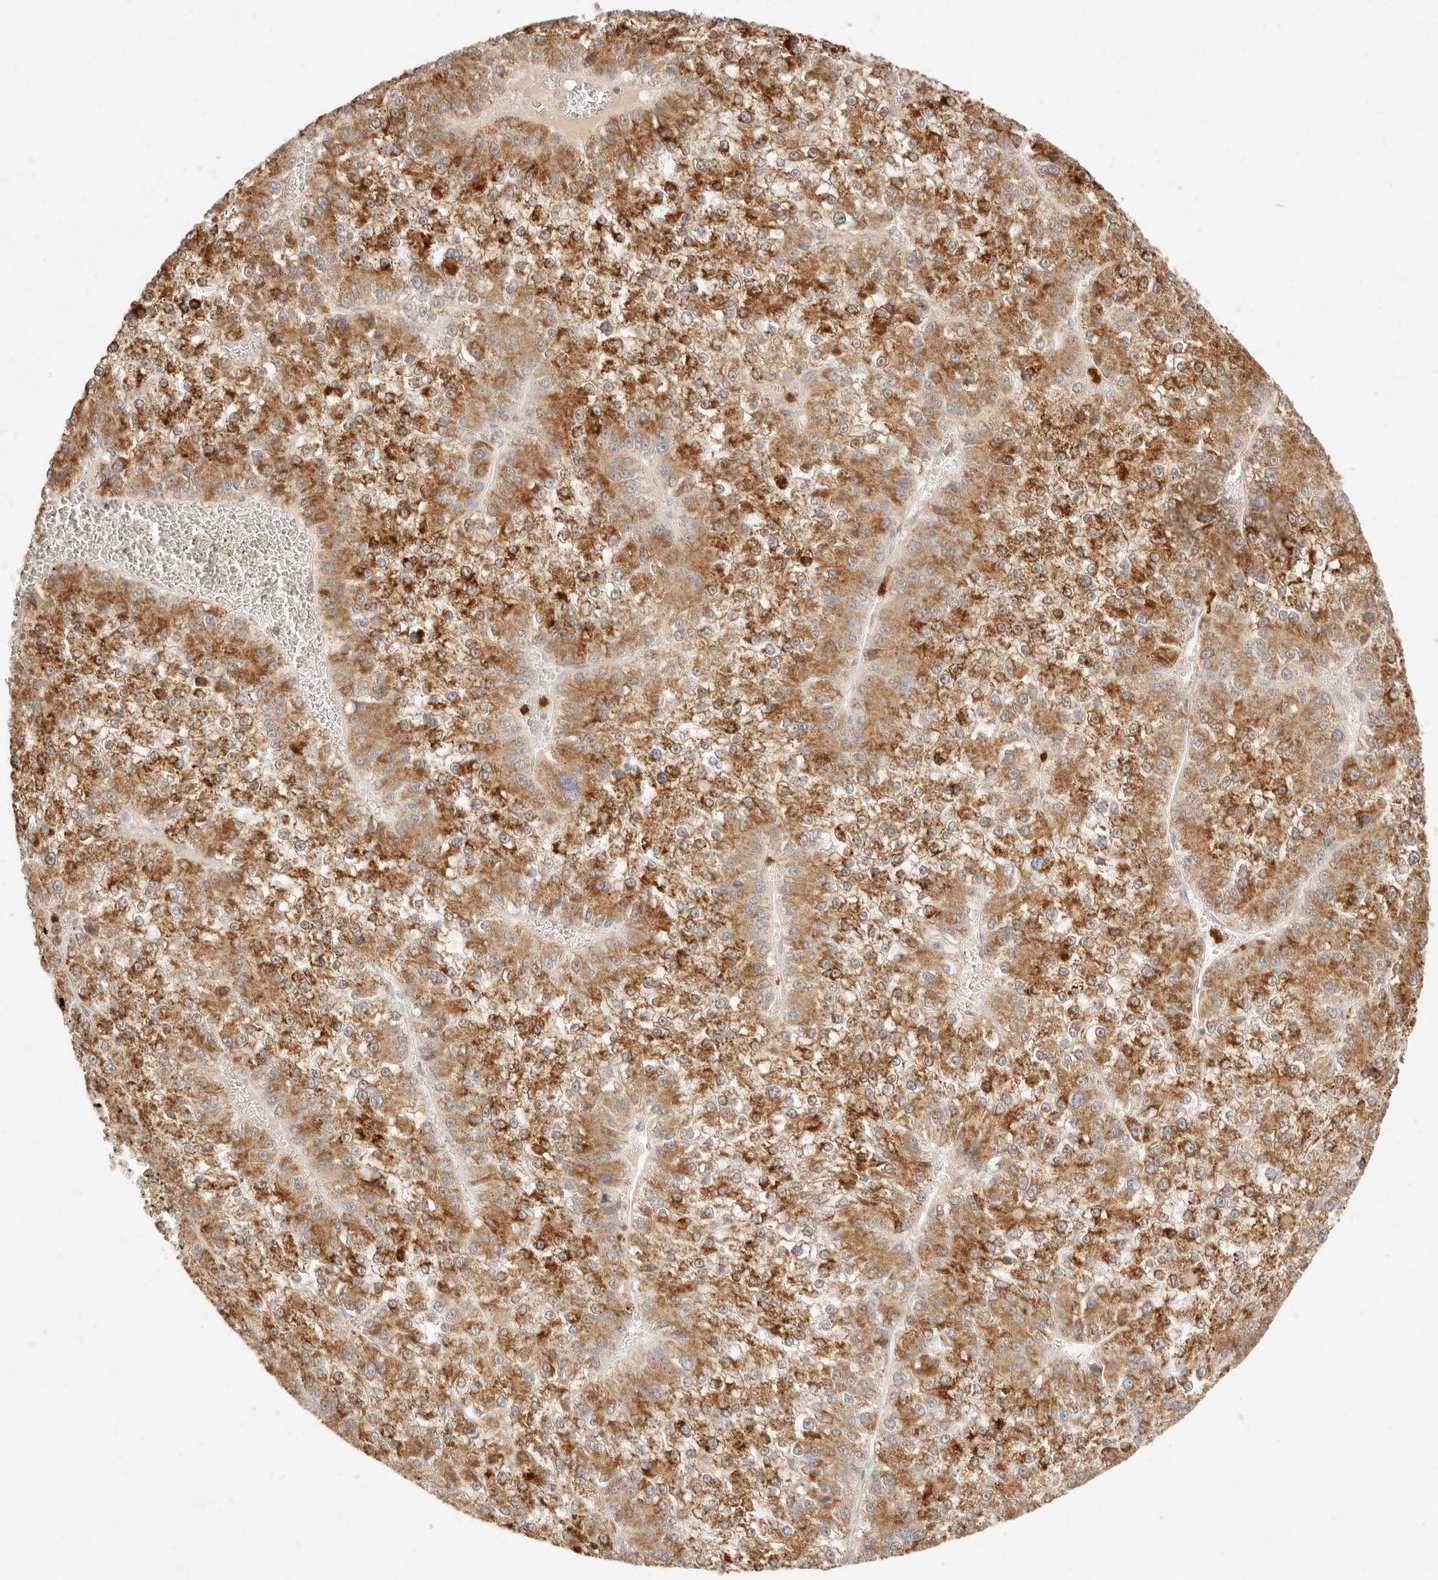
{"staining": {"intensity": "strong", "quantity": ">75%", "location": "cytoplasmic/membranous"}, "tissue": "liver cancer", "cell_type": "Tumor cells", "image_type": "cancer", "snomed": [{"axis": "morphology", "description": "Carcinoma, Hepatocellular, NOS"}, {"axis": "topography", "description": "Liver"}], "caption": "Immunohistochemistry image of liver cancer (hepatocellular carcinoma) stained for a protein (brown), which reveals high levels of strong cytoplasmic/membranous expression in about >75% of tumor cells.", "gene": "TMTC2", "patient": {"sex": "female", "age": 73}}